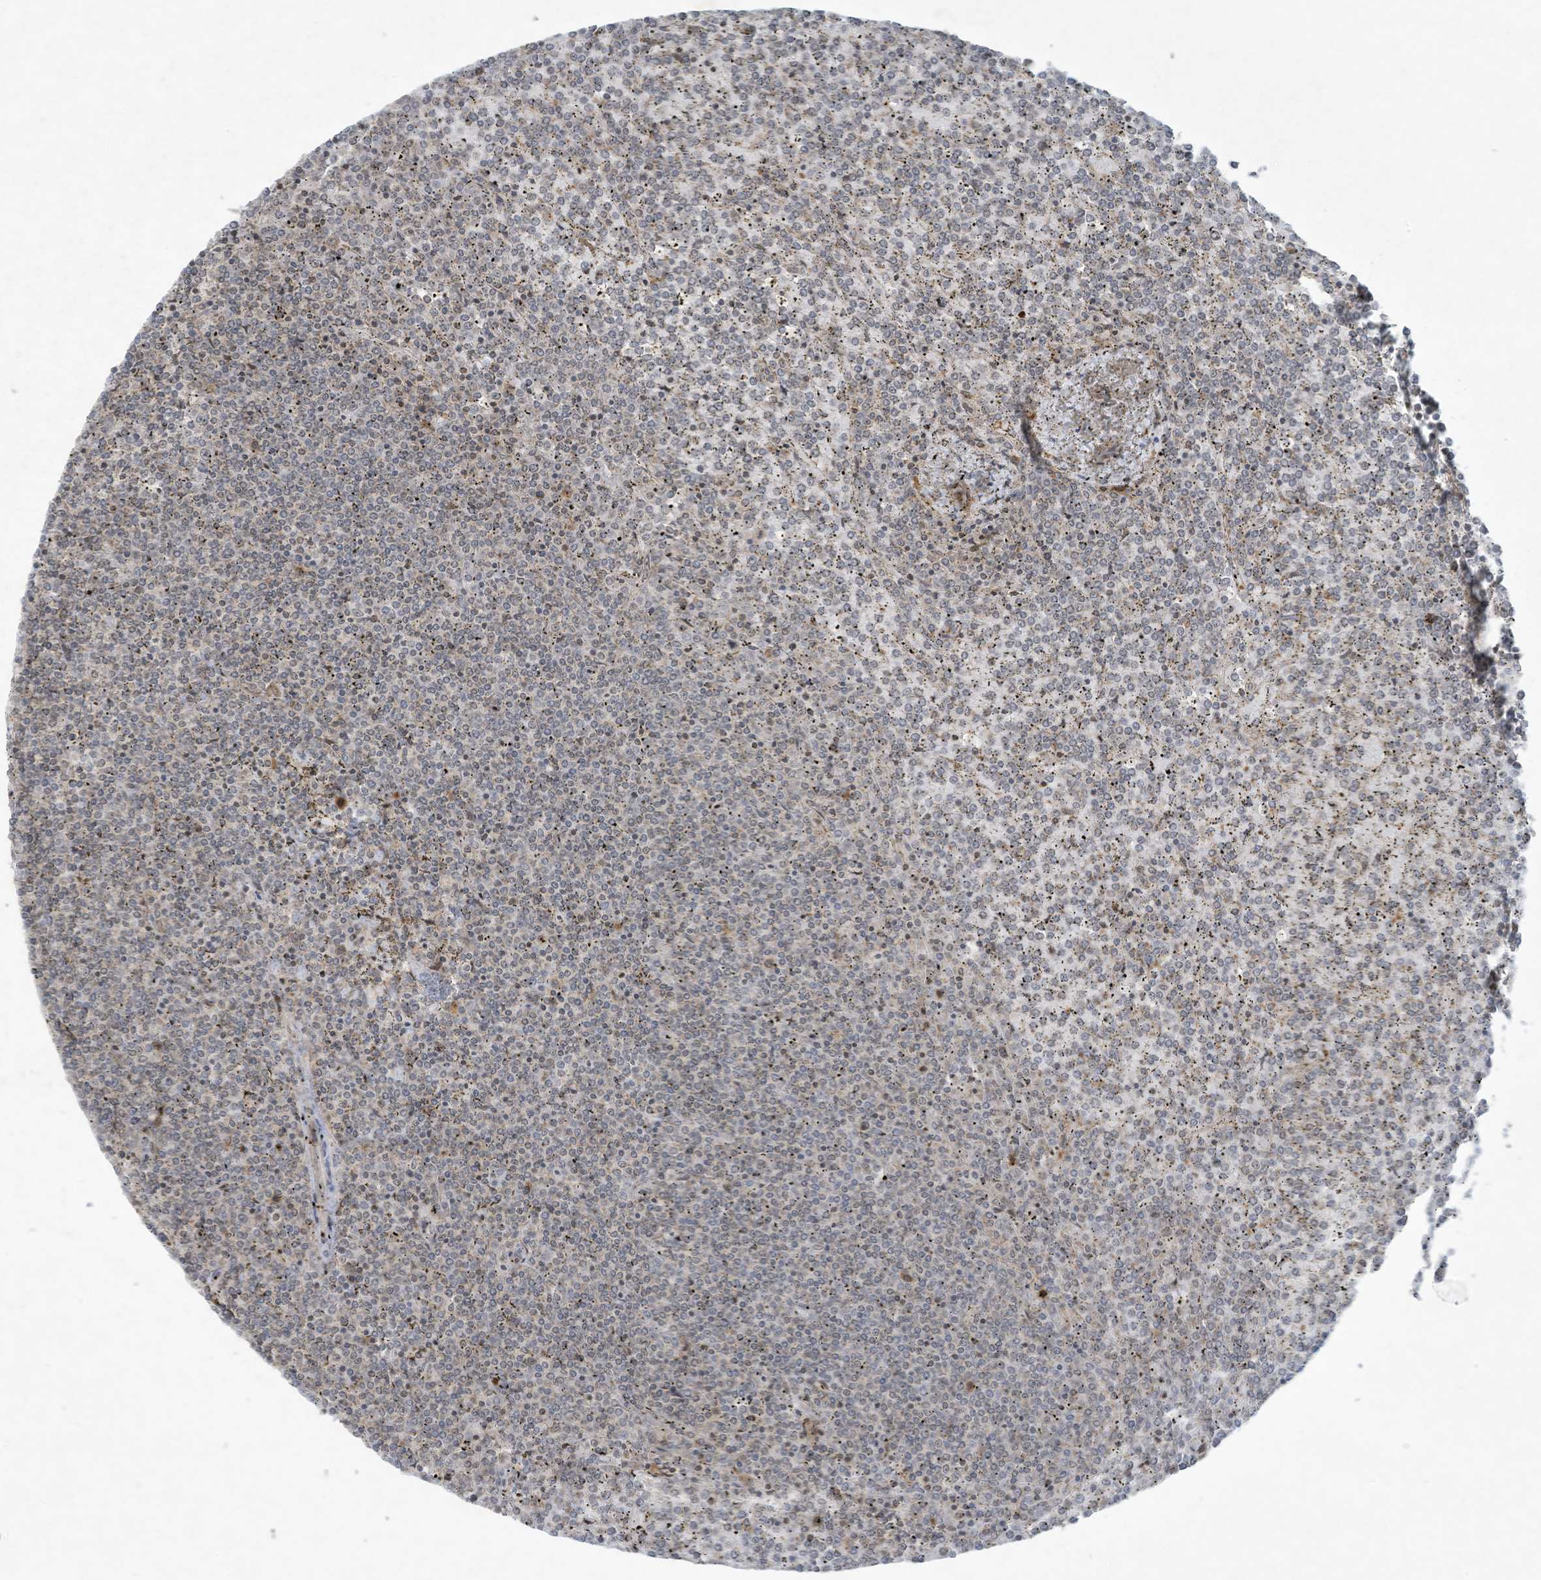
{"staining": {"intensity": "negative", "quantity": "none", "location": "none"}, "tissue": "lymphoma", "cell_type": "Tumor cells", "image_type": "cancer", "snomed": [{"axis": "morphology", "description": "Malignant lymphoma, non-Hodgkin's type, Low grade"}, {"axis": "topography", "description": "Spleen"}], "caption": "A high-resolution photomicrograph shows immunohistochemistry (IHC) staining of low-grade malignant lymphoma, non-Hodgkin's type, which exhibits no significant staining in tumor cells.", "gene": "ZNF263", "patient": {"sex": "female", "age": 19}}